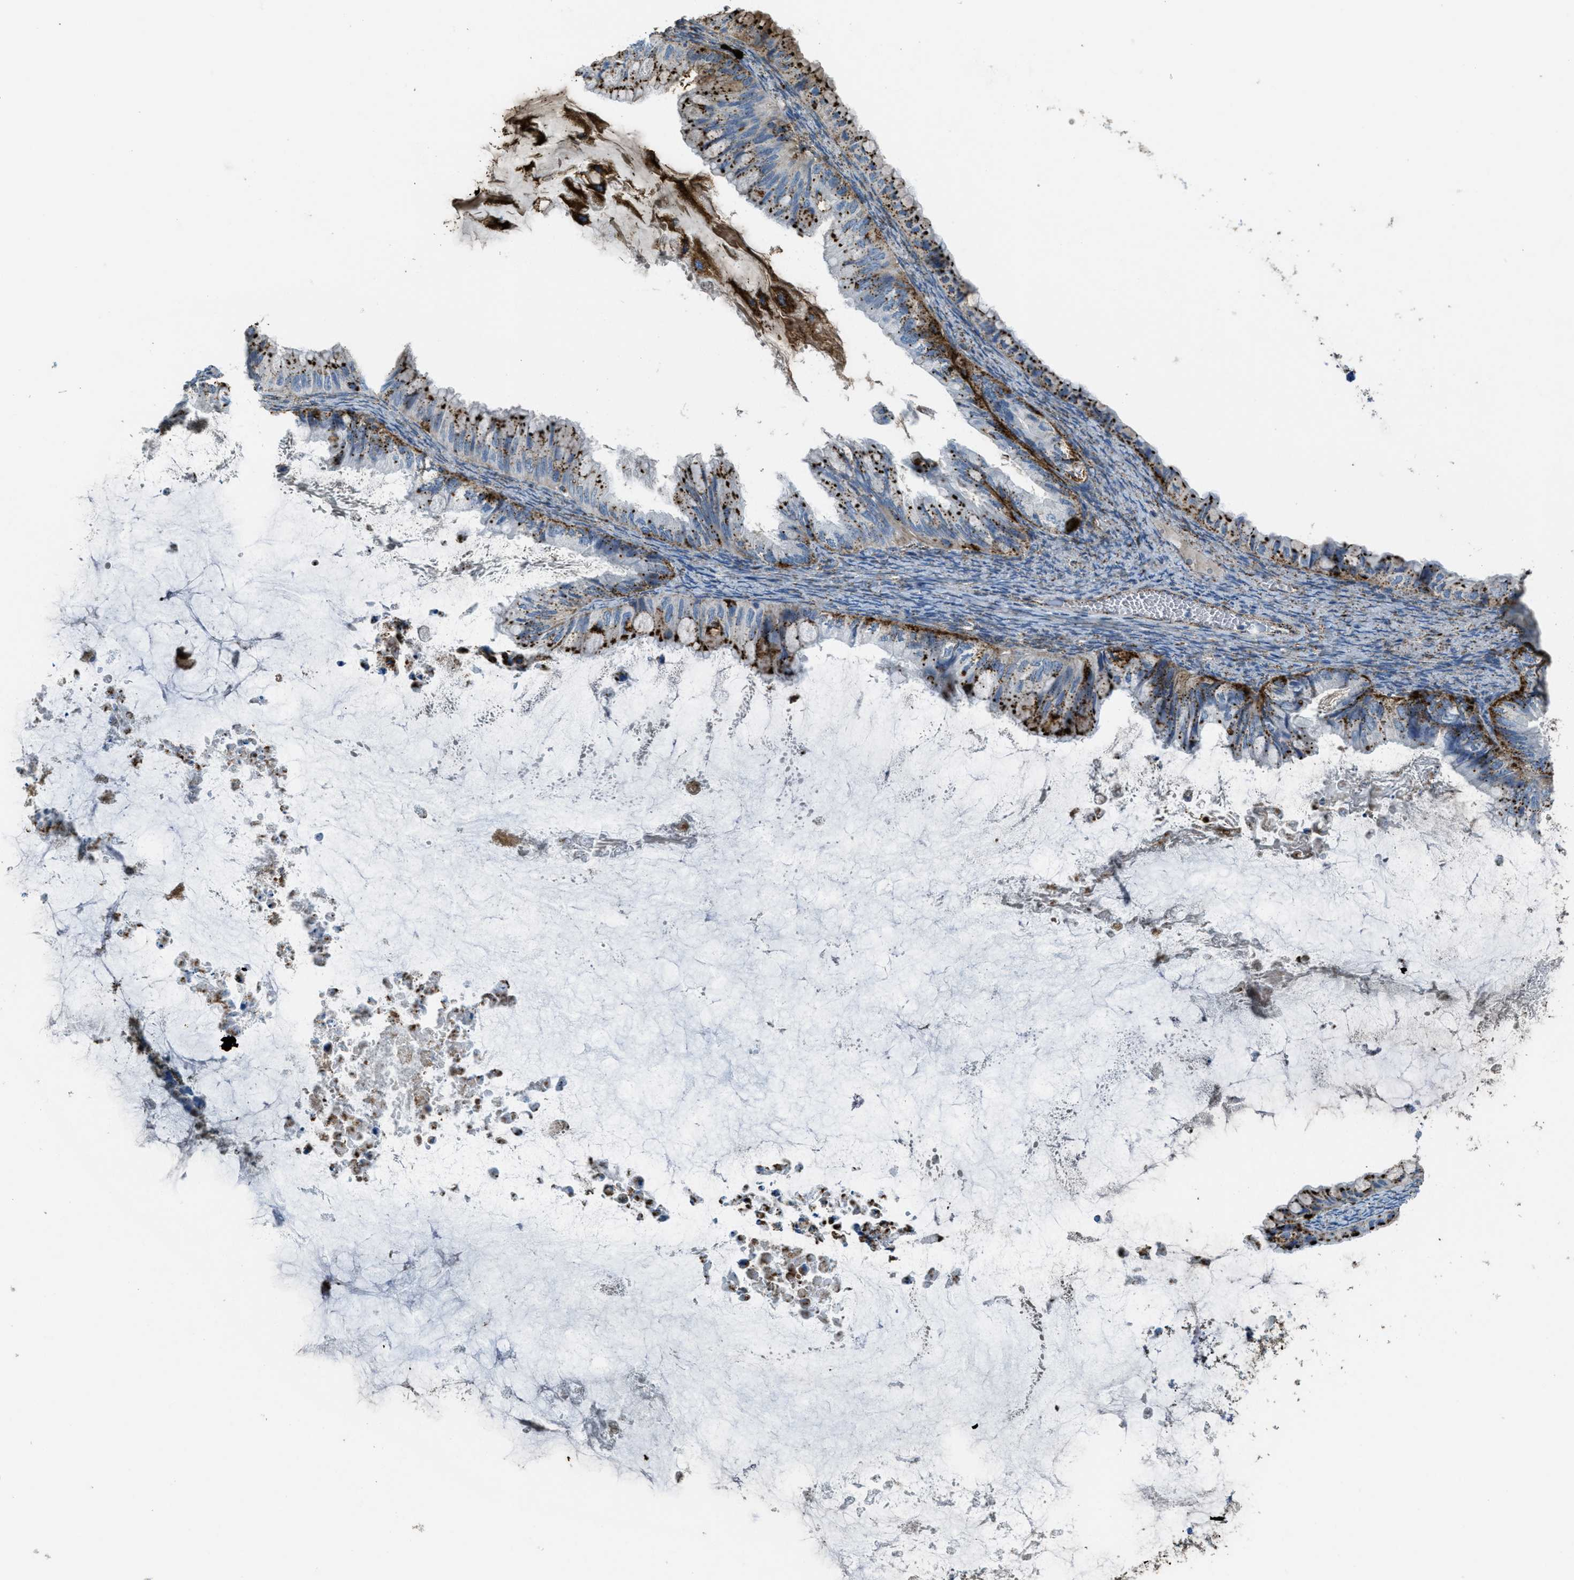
{"staining": {"intensity": "strong", "quantity": ">75%", "location": "cytoplasmic/membranous"}, "tissue": "ovarian cancer", "cell_type": "Tumor cells", "image_type": "cancer", "snomed": [{"axis": "morphology", "description": "Cystadenocarcinoma, mucinous, NOS"}, {"axis": "topography", "description": "Ovary"}], "caption": "Protein expression analysis of mucinous cystadenocarcinoma (ovarian) demonstrates strong cytoplasmic/membranous staining in approximately >75% of tumor cells.", "gene": "SCARB2", "patient": {"sex": "female", "age": 80}}